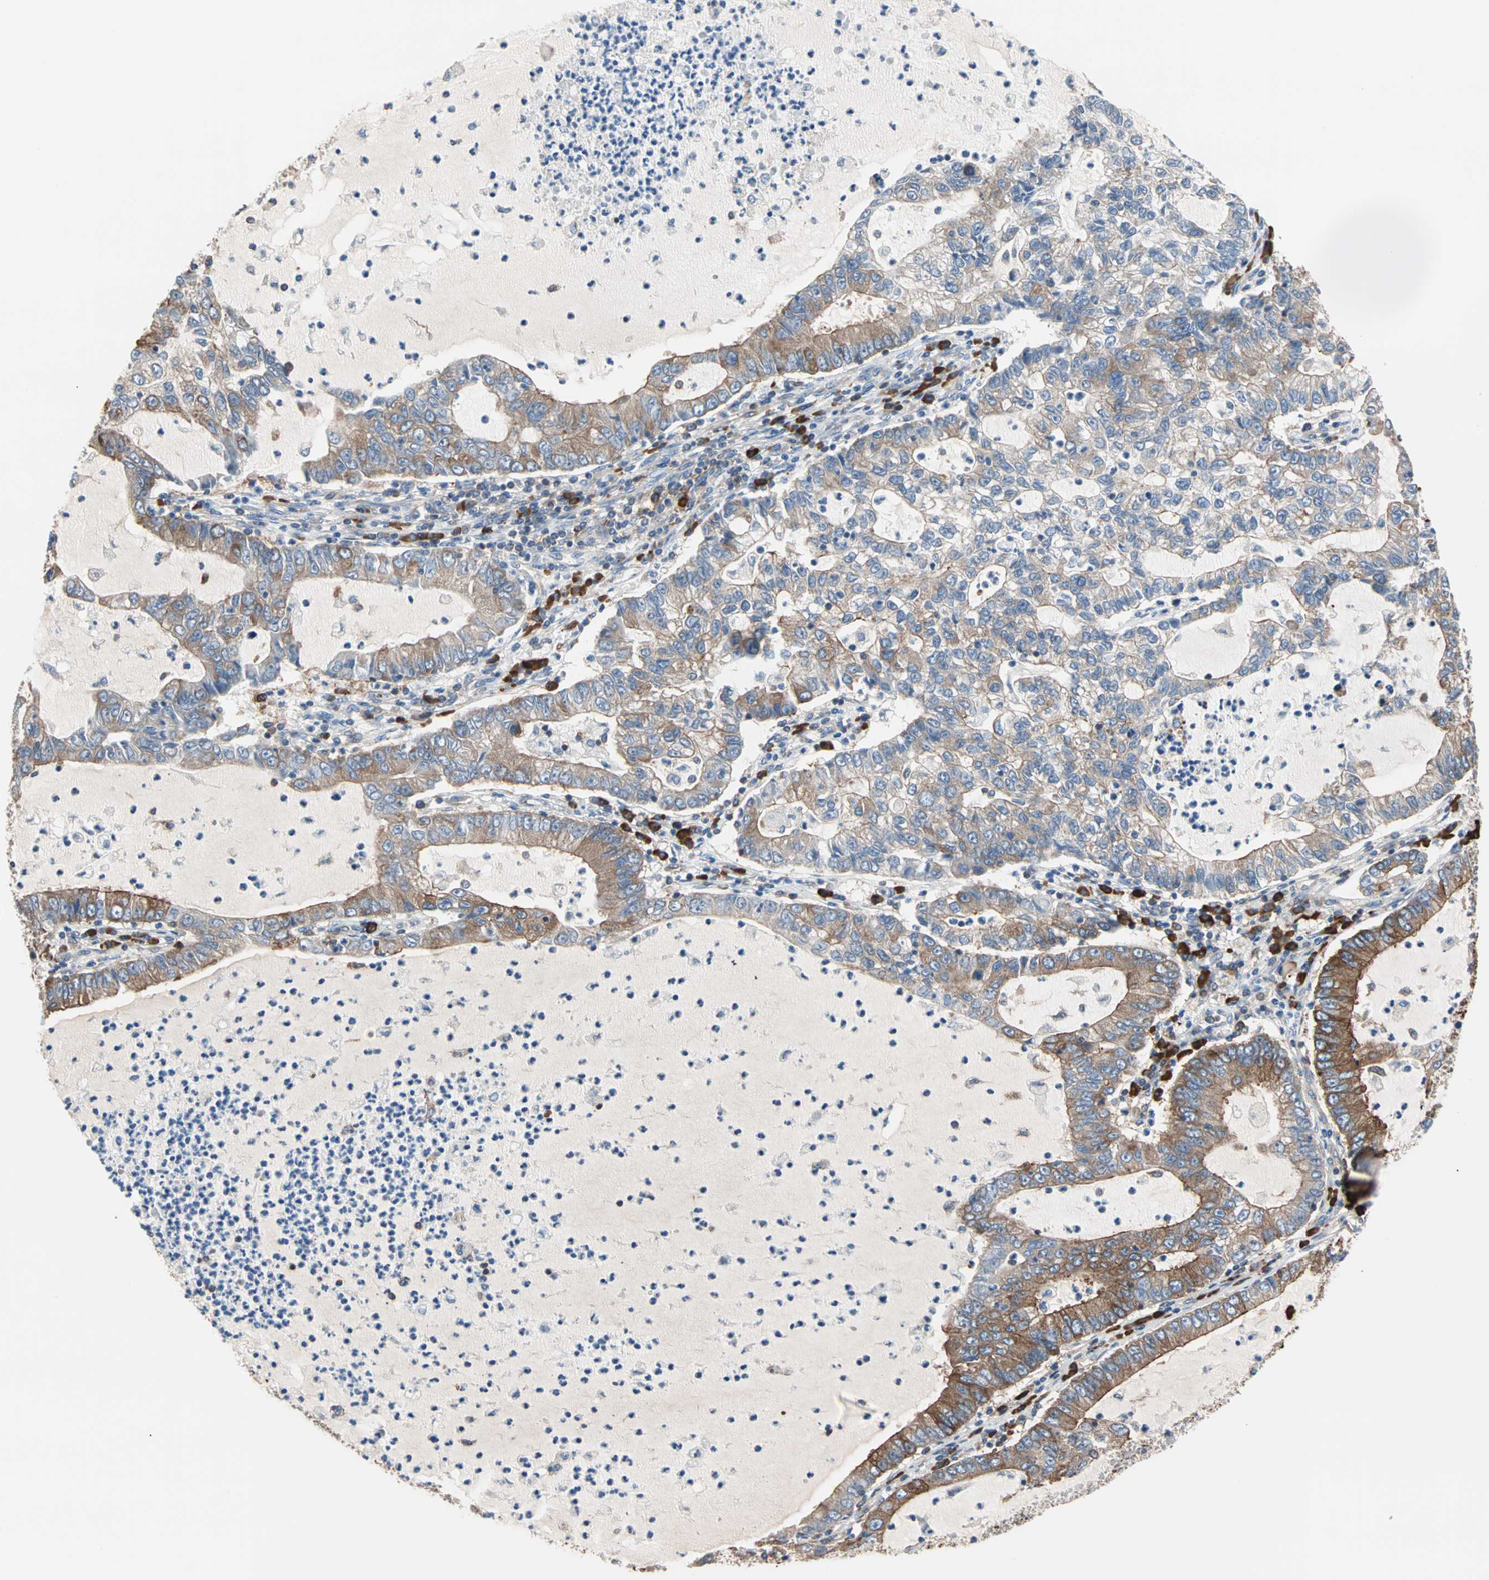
{"staining": {"intensity": "weak", "quantity": "25%-75%", "location": "cytoplasmic/membranous"}, "tissue": "lung cancer", "cell_type": "Tumor cells", "image_type": "cancer", "snomed": [{"axis": "morphology", "description": "Adenocarcinoma, NOS"}, {"axis": "topography", "description": "Lung"}], "caption": "Tumor cells display low levels of weak cytoplasmic/membranous expression in about 25%-75% of cells in lung cancer (adenocarcinoma).", "gene": "EEF2", "patient": {"sex": "female", "age": 51}}